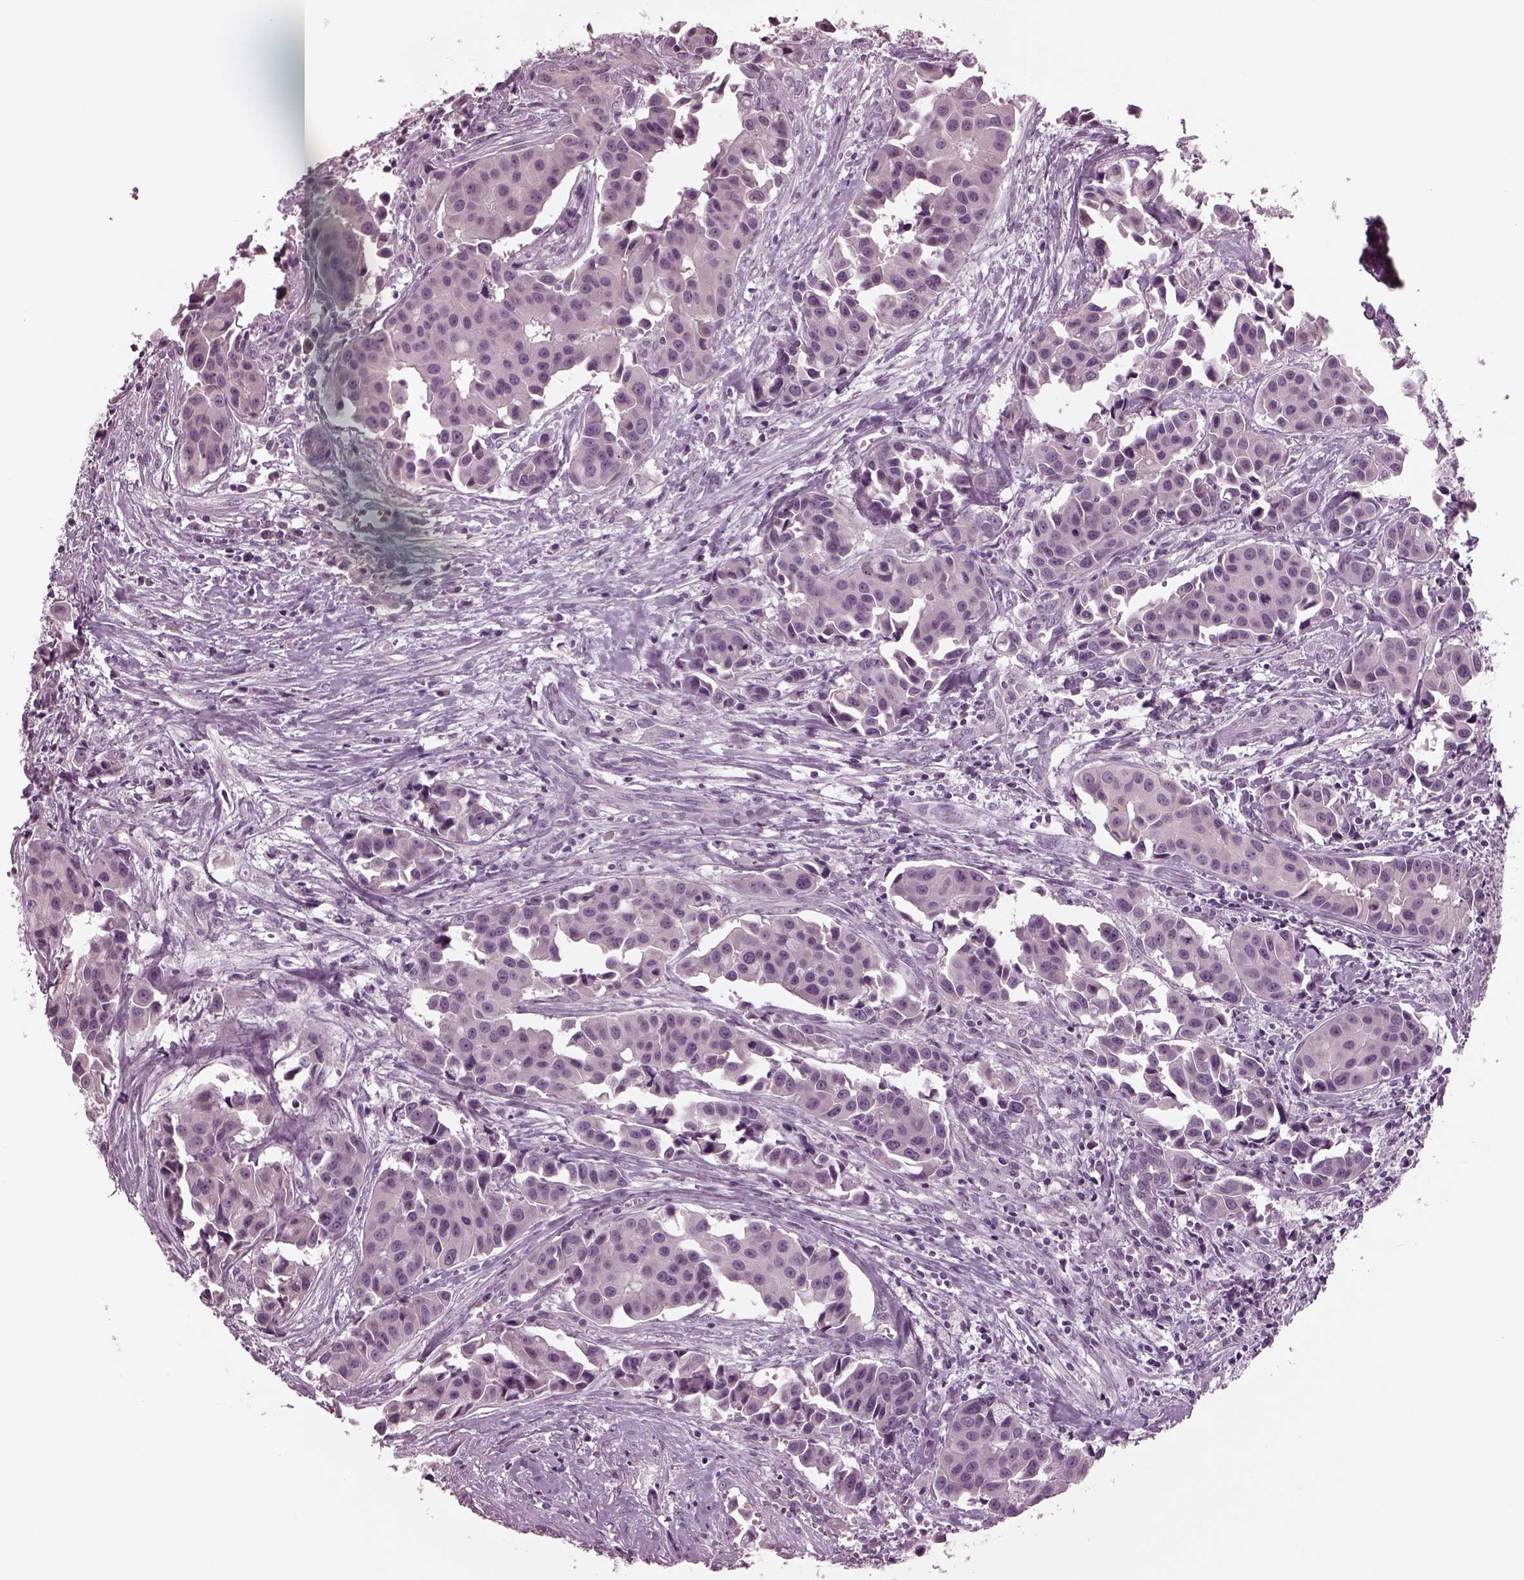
{"staining": {"intensity": "negative", "quantity": "none", "location": "none"}, "tissue": "head and neck cancer", "cell_type": "Tumor cells", "image_type": "cancer", "snomed": [{"axis": "morphology", "description": "Adenocarcinoma, NOS"}, {"axis": "topography", "description": "Head-Neck"}], "caption": "High power microscopy histopathology image of an immunohistochemistry photomicrograph of adenocarcinoma (head and neck), revealing no significant staining in tumor cells.", "gene": "CLCN4", "patient": {"sex": "male", "age": 76}}